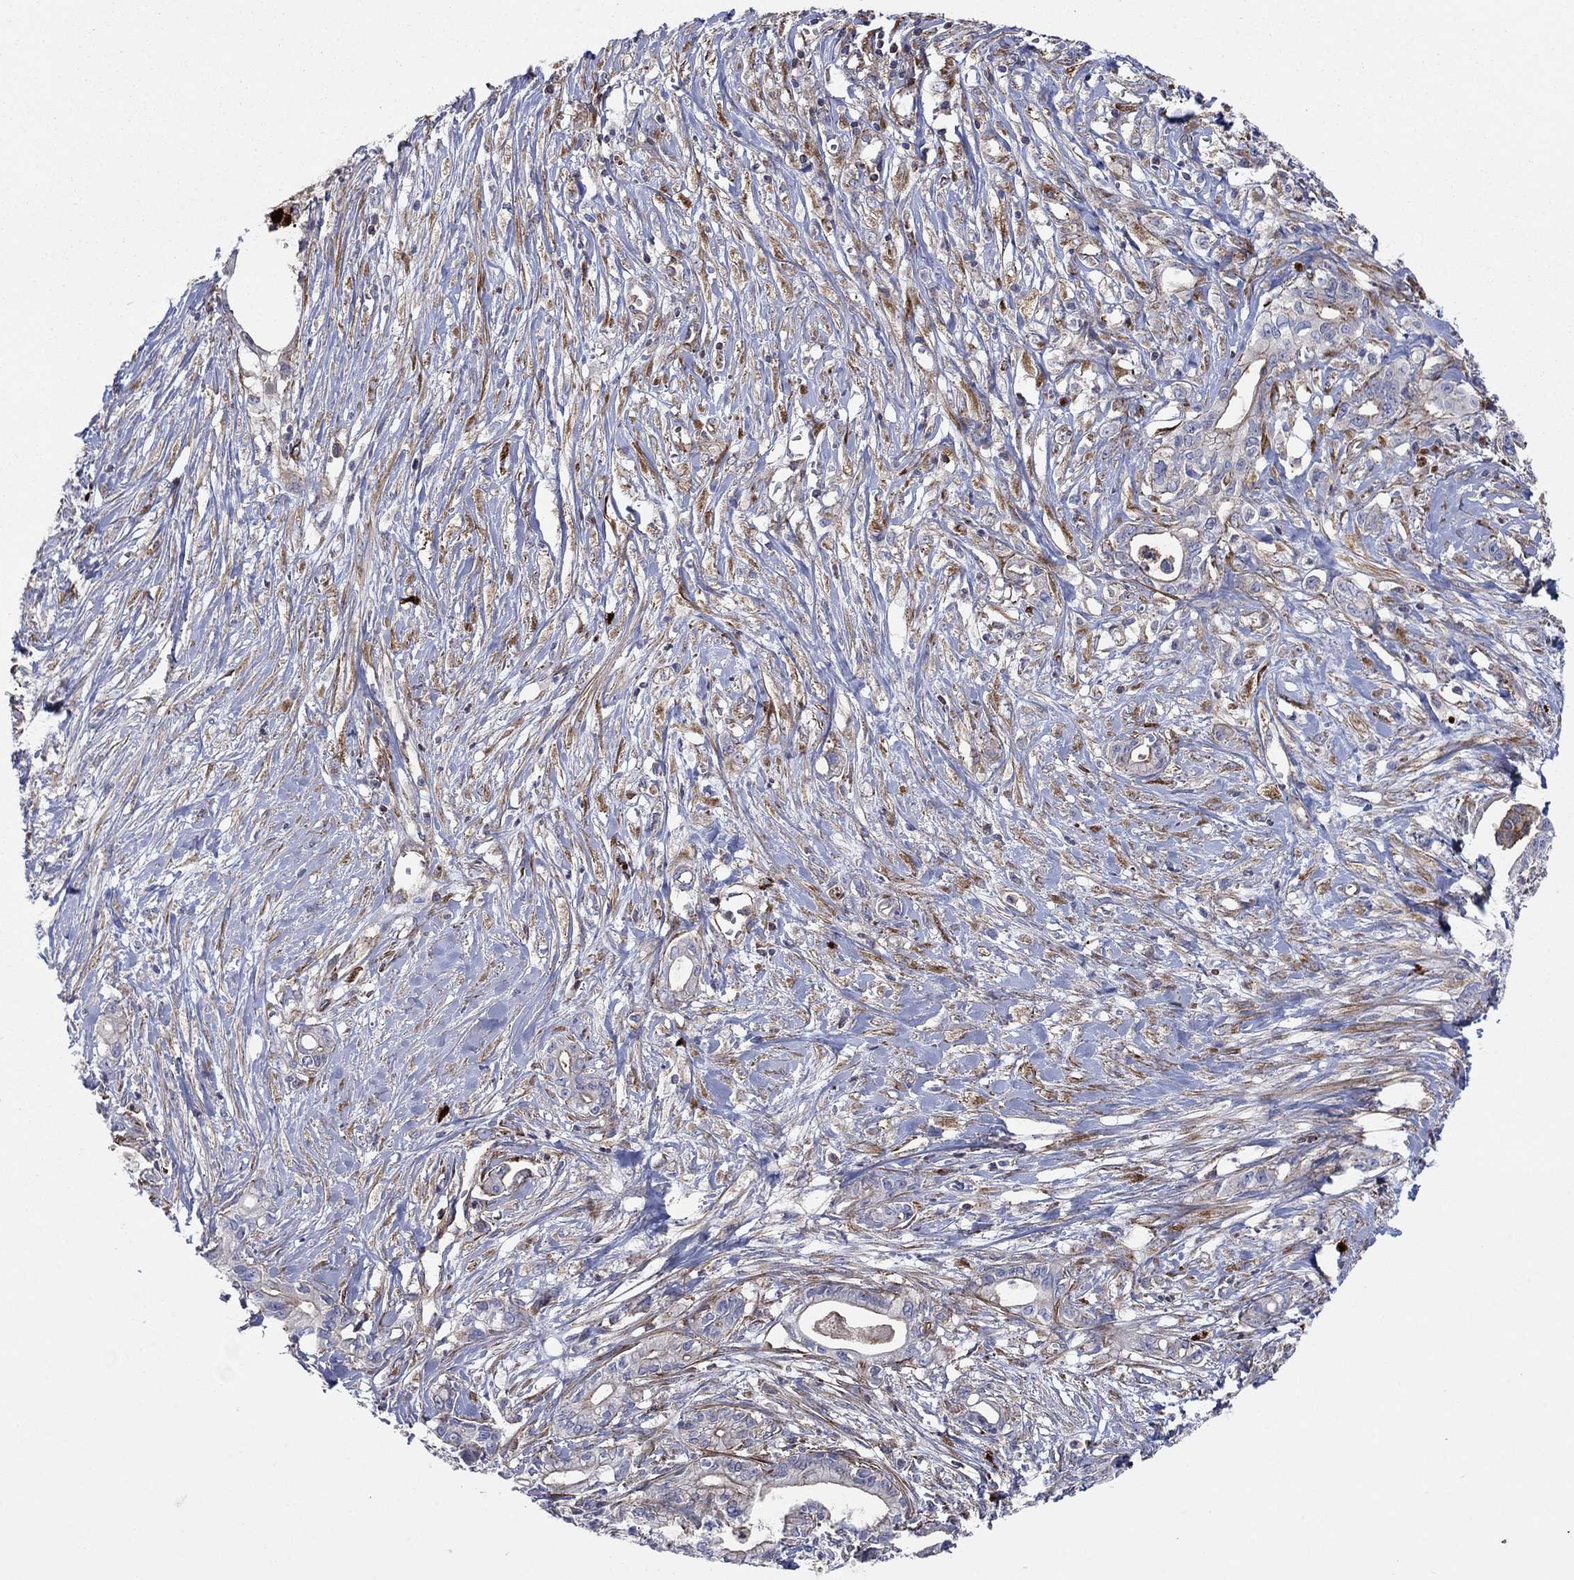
{"staining": {"intensity": "negative", "quantity": "none", "location": "none"}, "tissue": "pancreatic cancer", "cell_type": "Tumor cells", "image_type": "cancer", "snomed": [{"axis": "morphology", "description": "Adenocarcinoma, NOS"}, {"axis": "topography", "description": "Pancreas"}], "caption": "This is an IHC image of pancreatic adenocarcinoma. There is no staining in tumor cells.", "gene": "PAG1", "patient": {"sex": "male", "age": 71}}